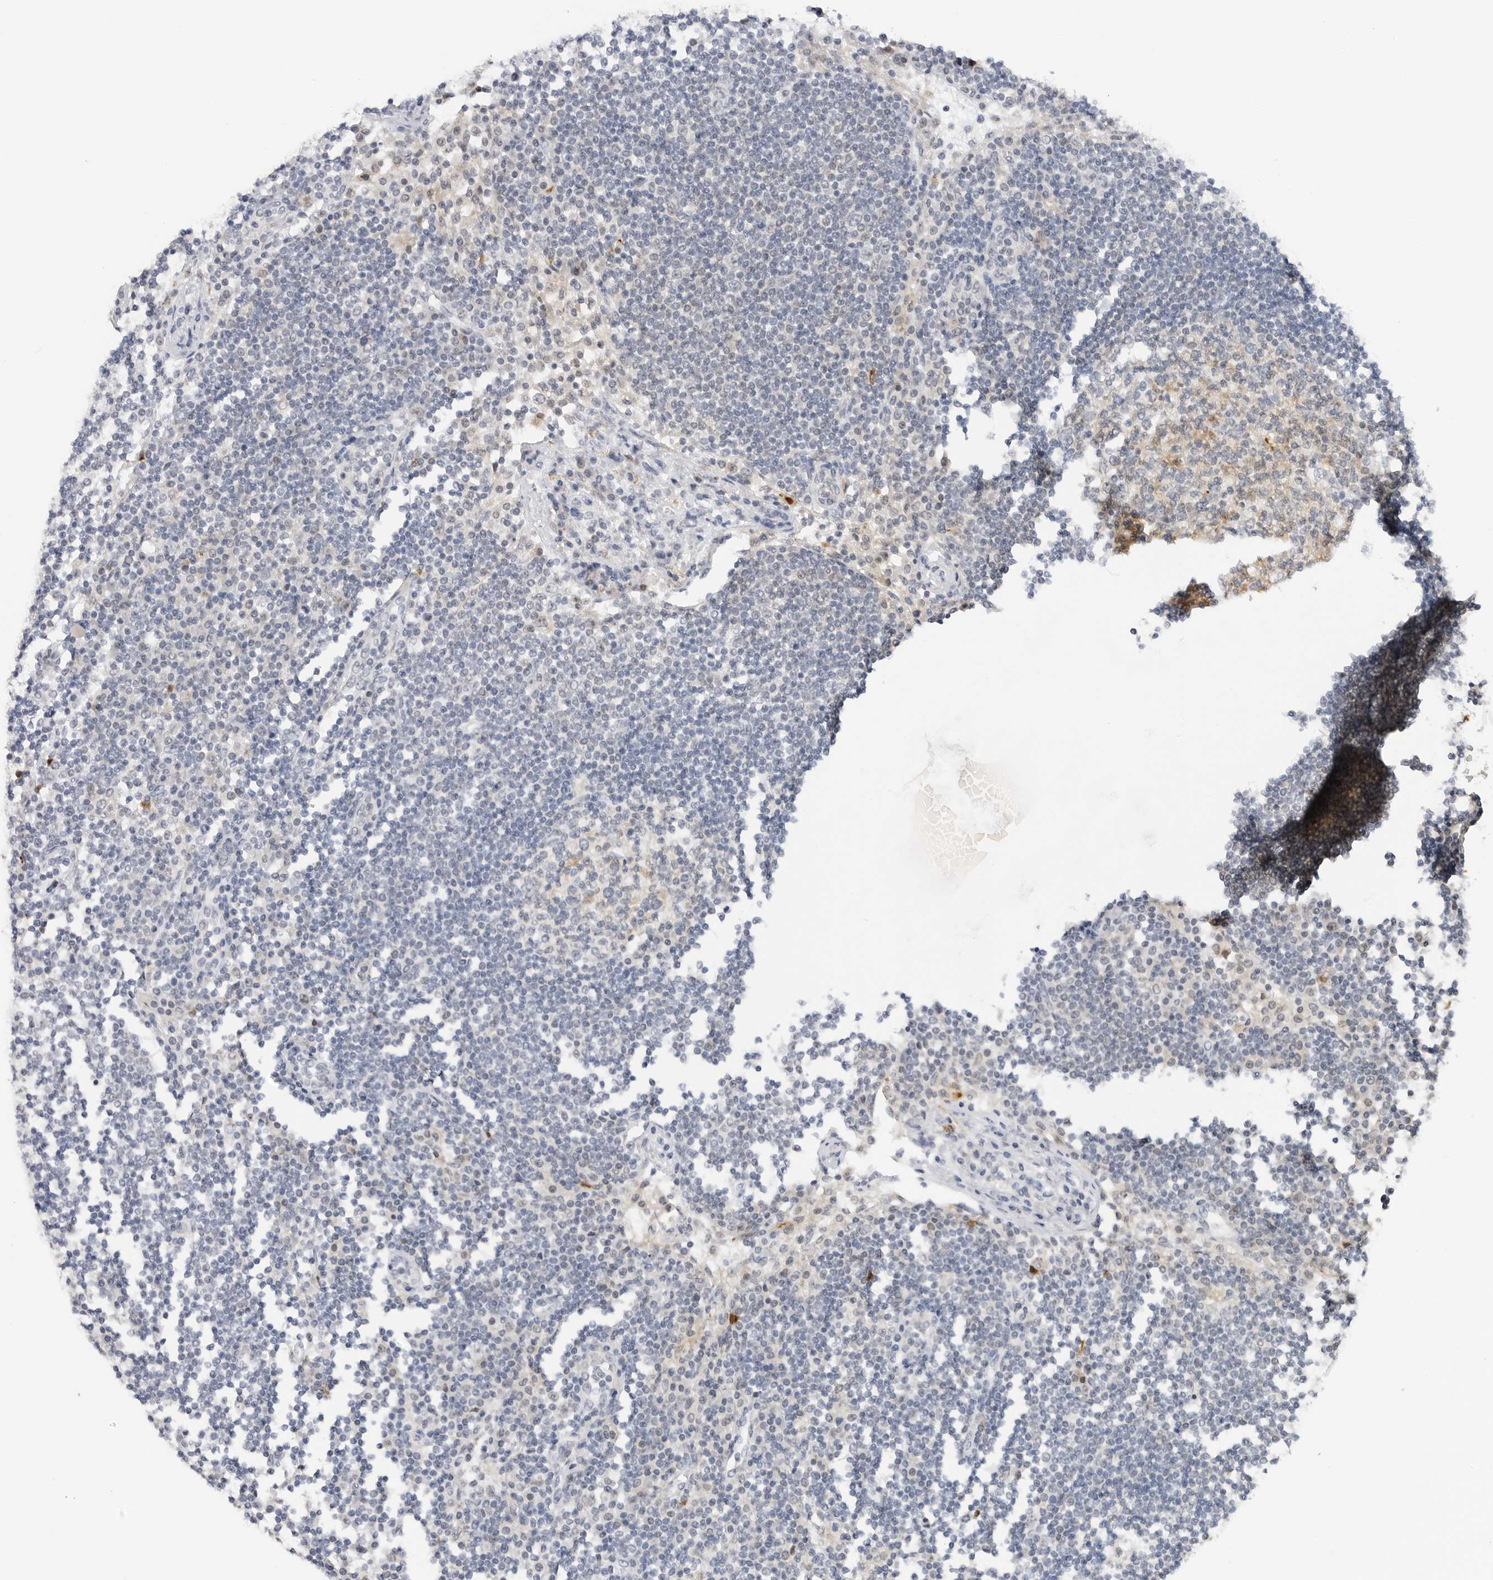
{"staining": {"intensity": "weak", "quantity": "25%-75%", "location": "cytoplasmic/membranous"}, "tissue": "lymph node", "cell_type": "Germinal center cells", "image_type": "normal", "snomed": [{"axis": "morphology", "description": "Normal tissue, NOS"}, {"axis": "topography", "description": "Lymph node"}], "caption": "Weak cytoplasmic/membranous protein staining is seen in approximately 25%-75% of germinal center cells in lymph node. Using DAB (3,3'-diaminobenzidine) (brown) and hematoxylin (blue) stains, captured at high magnification using brightfield microscopy.", "gene": "MAP2K5", "patient": {"sex": "female", "age": 53}}